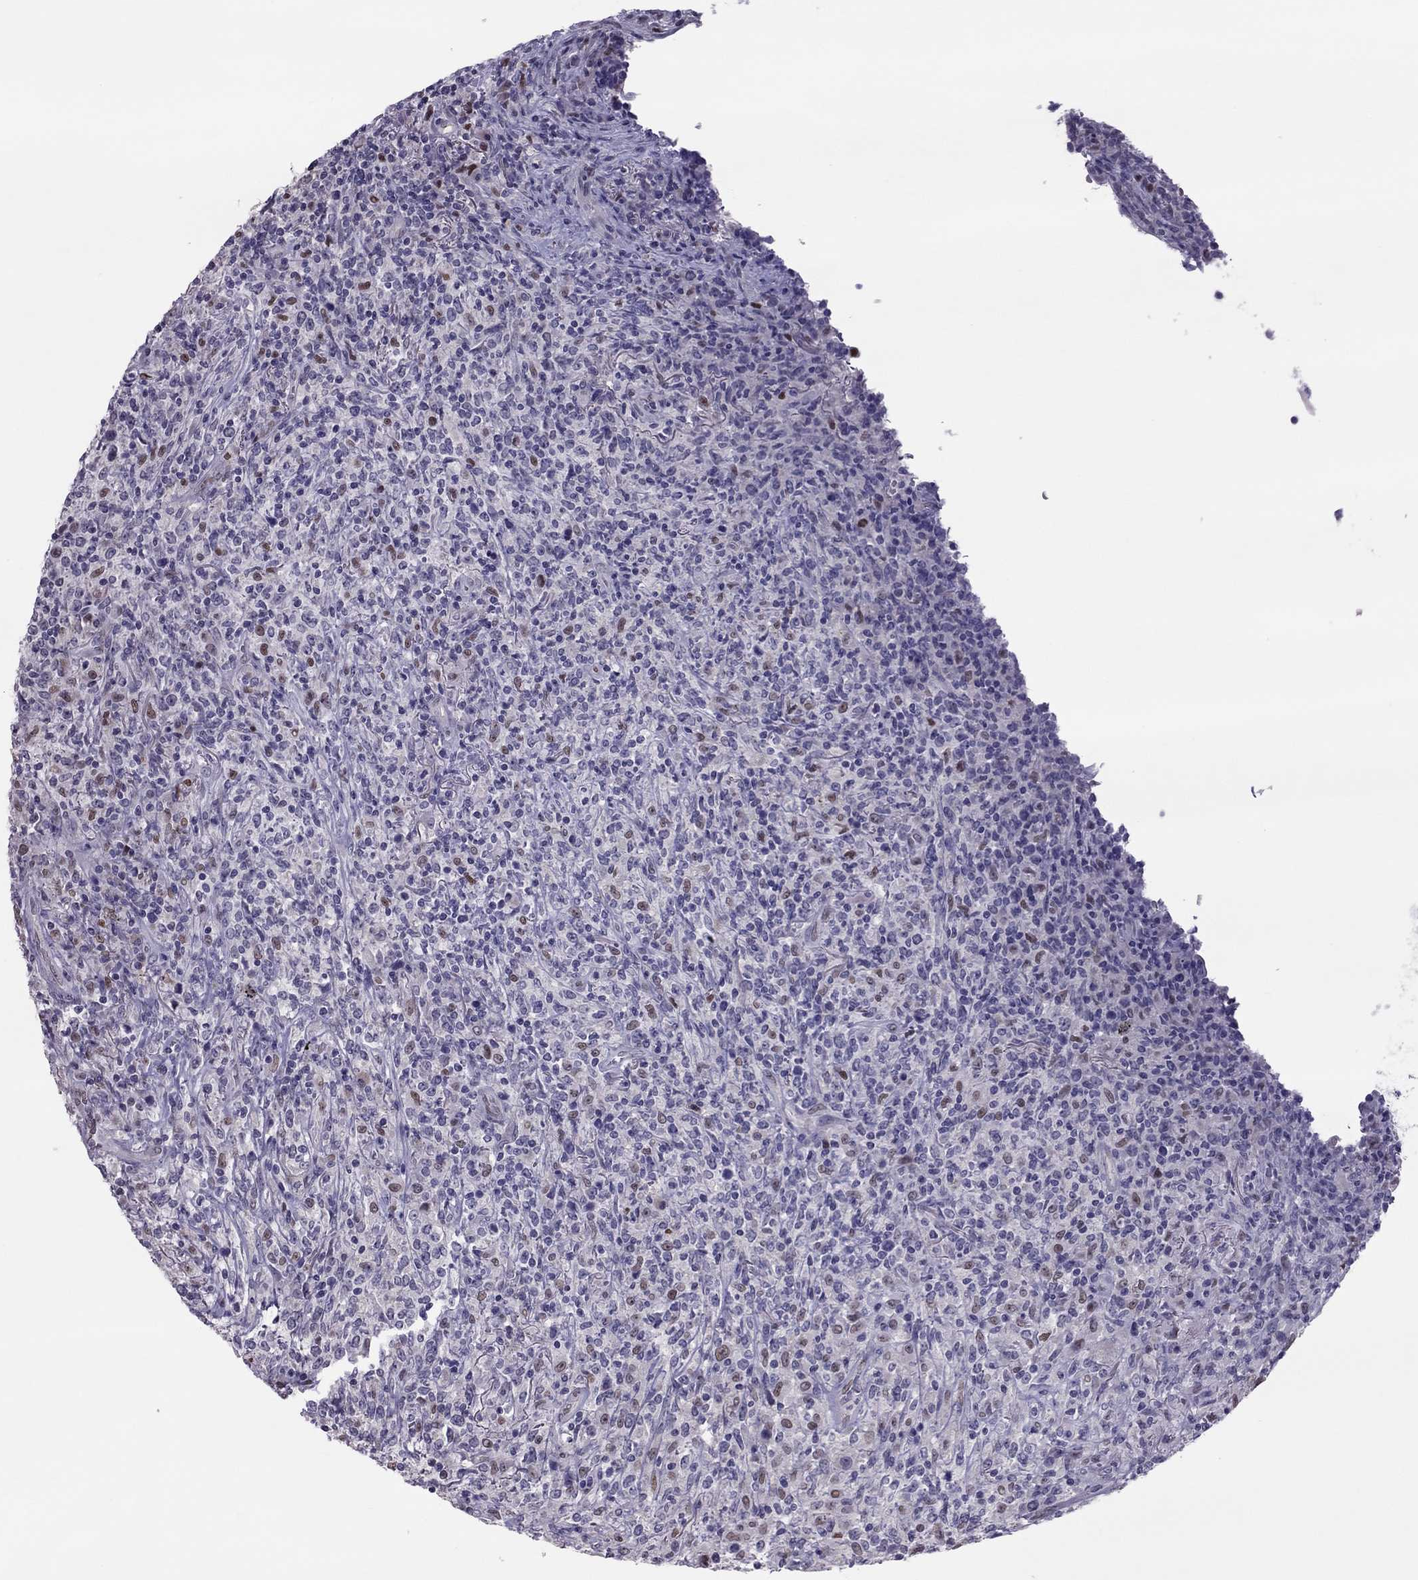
{"staining": {"intensity": "negative", "quantity": "none", "location": "none"}, "tissue": "lymphoma", "cell_type": "Tumor cells", "image_type": "cancer", "snomed": [{"axis": "morphology", "description": "Malignant lymphoma, non-Hodgkin's type, High grade"}, {"axis": "topography", "description": "Lung"}], "caption": "Immunohistochemical staining of lymphoma reveals no significant staining in tumor cells. (DAB immunohistochemistry (IHC) with hematoxylin counter stain).", "gene": "SPINT3", "patient": {"sex": "male", "age": 79}}